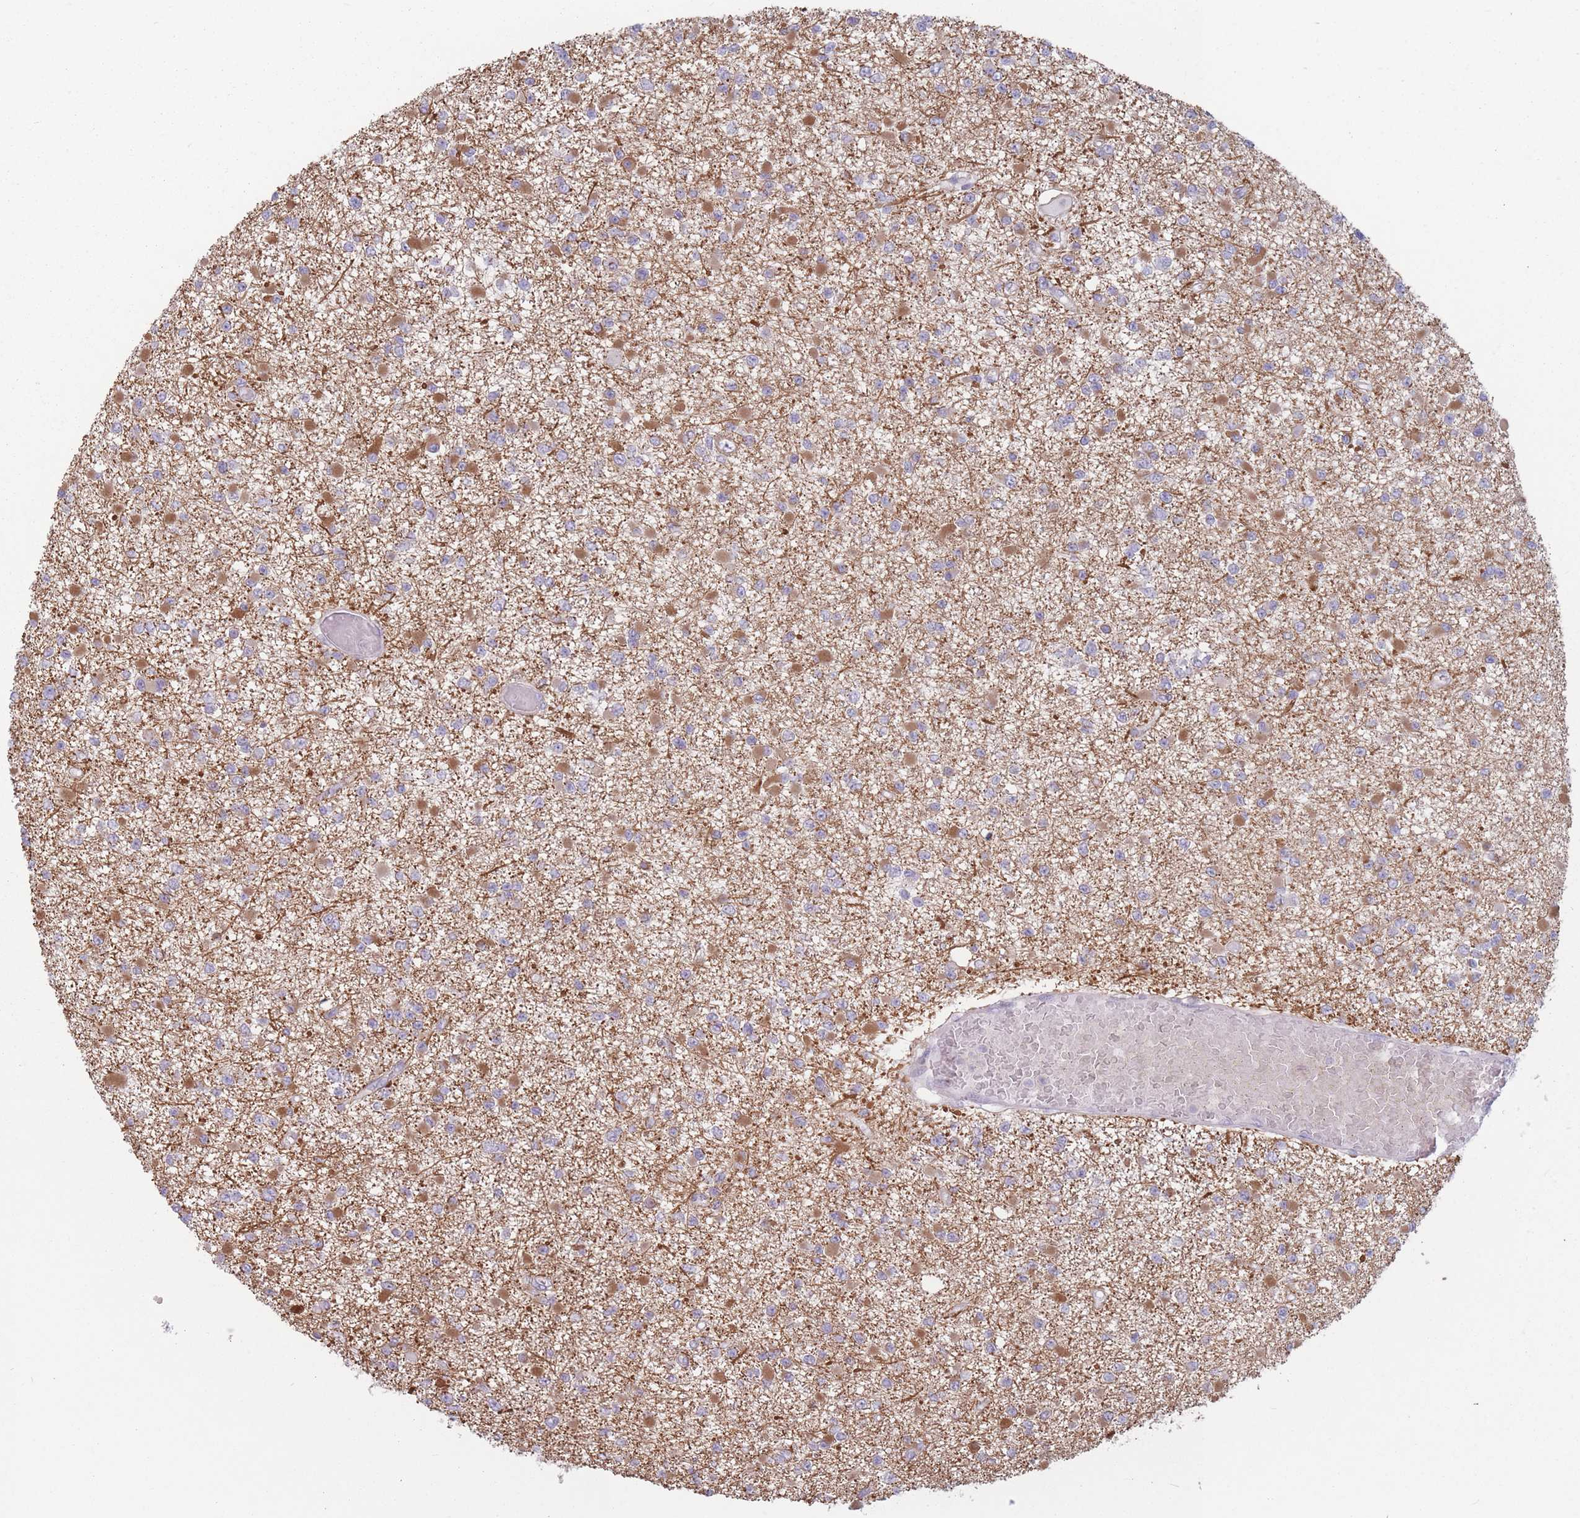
{"staining": {"intensity": "moderate", "quantity": "<25%", "location": "cytoplasmic/membranous"}, "tissue": "glioma", "cell_type": "Tumor cells", "image_type": "cancer", "snomed": [{"axis": "morphology", "description": "Glioma, malignant, Low grade"}, {"axis": "topography", "description": "Brain"}], "caption": "A micrograph of human malignant glioma (low-grade) stained for a protein shows moderate cytoplasmic/membranous brown staining in tumor cells.", "gene": "HSBP1L1", "patient": {"sex": "female", "age": 22}}